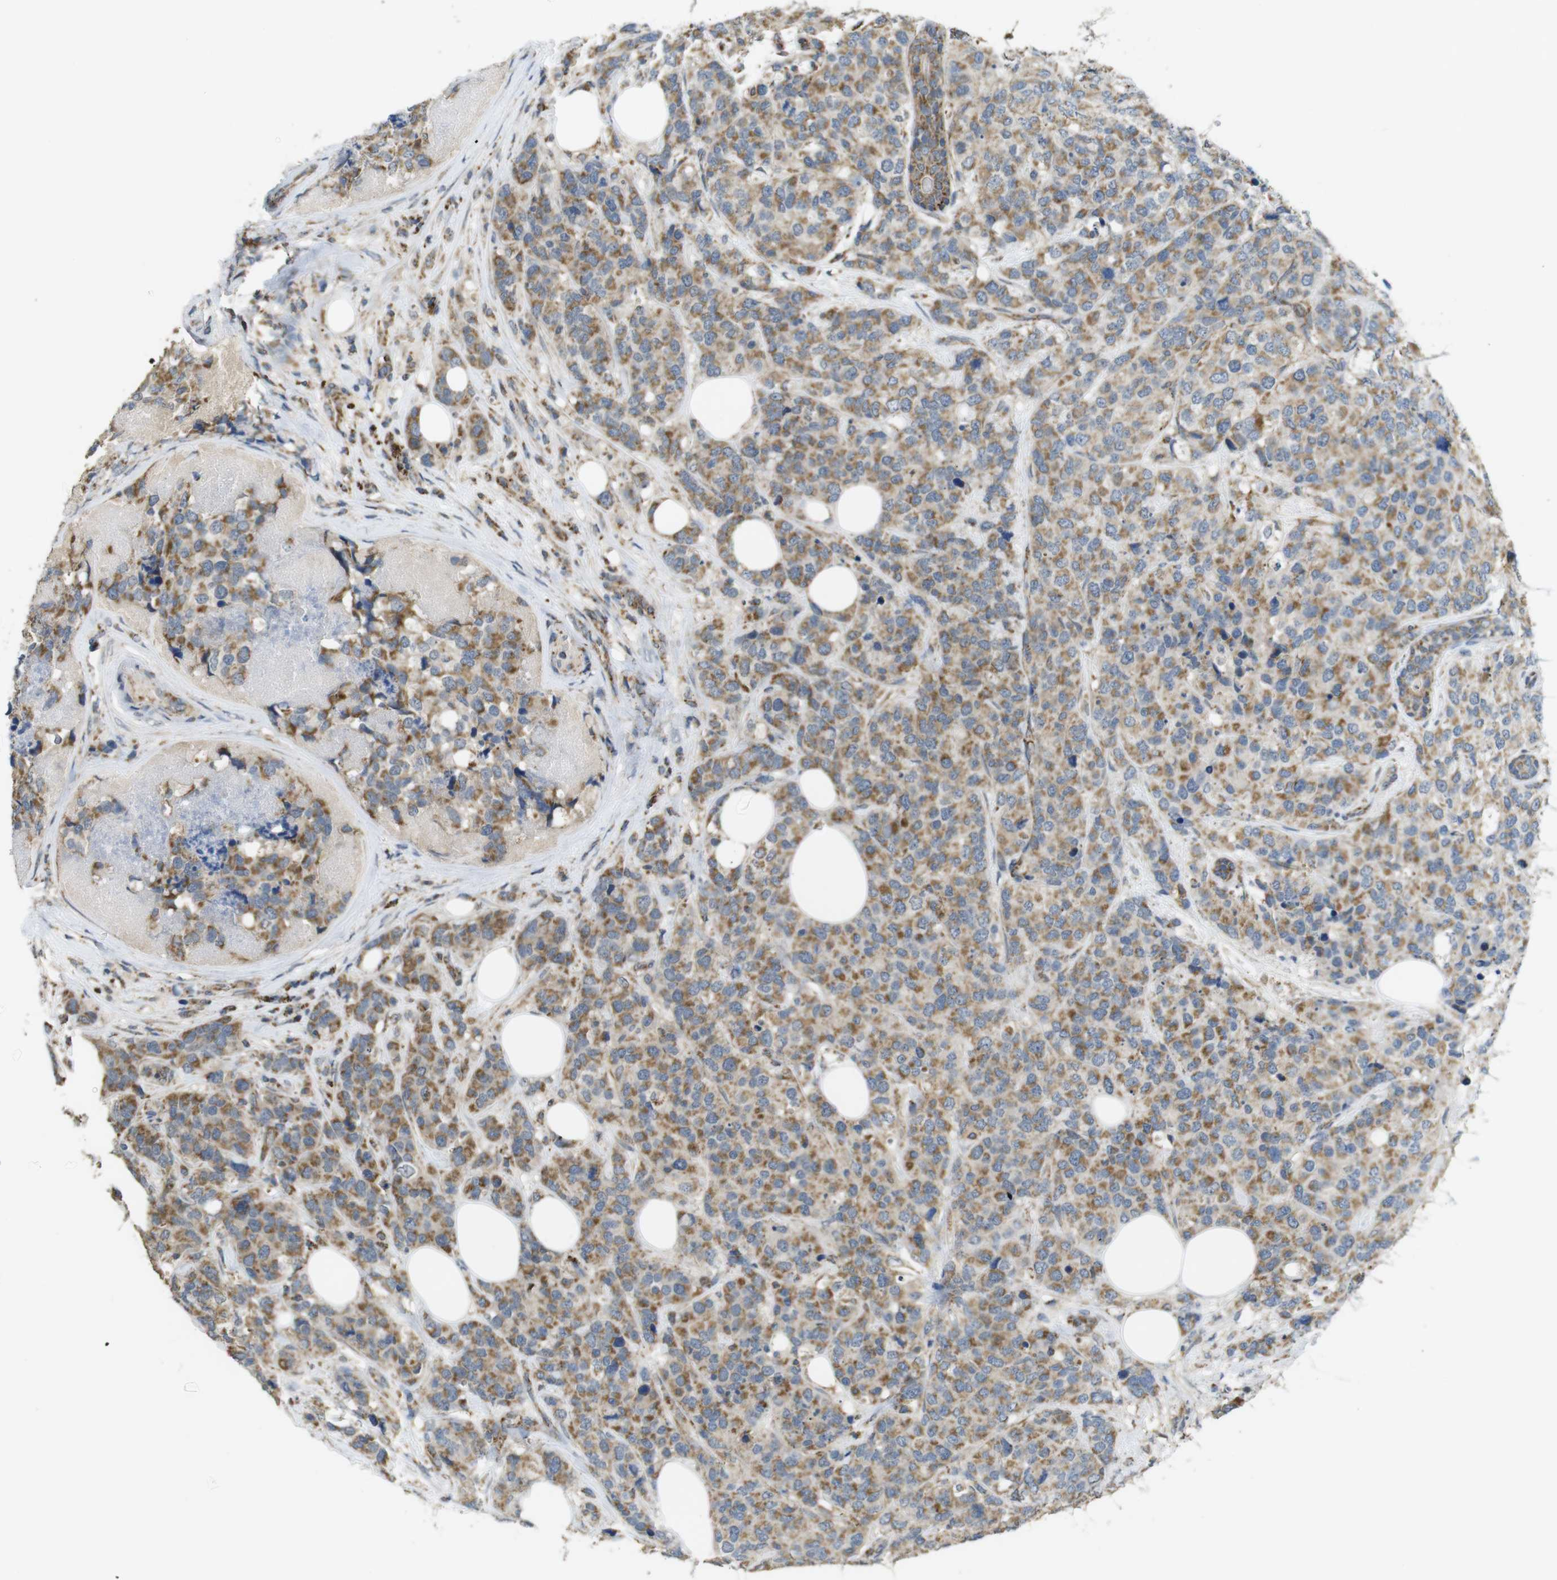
{"staining": {"intensity": "moderate", "quantity": ">75%", "location": "cytoplasmic/membranous"}, "tissue": "breast cancer", "cell_type": "Tumor cells", "image_type": "cancer", "snomed": [{"axis": "morphology", "description": "Lobular carcinoma"}, {"axis": "topography", "description": "Breast"}], "caption": "DAB immunohistochemical staining of breast lobular carcinoma reveals moderate cytoplasmic/membranous protein positivity in approximately >75% of tumor cells.", "gene": "CALHM2", "patient": {"sex": "female", "age": 59}}